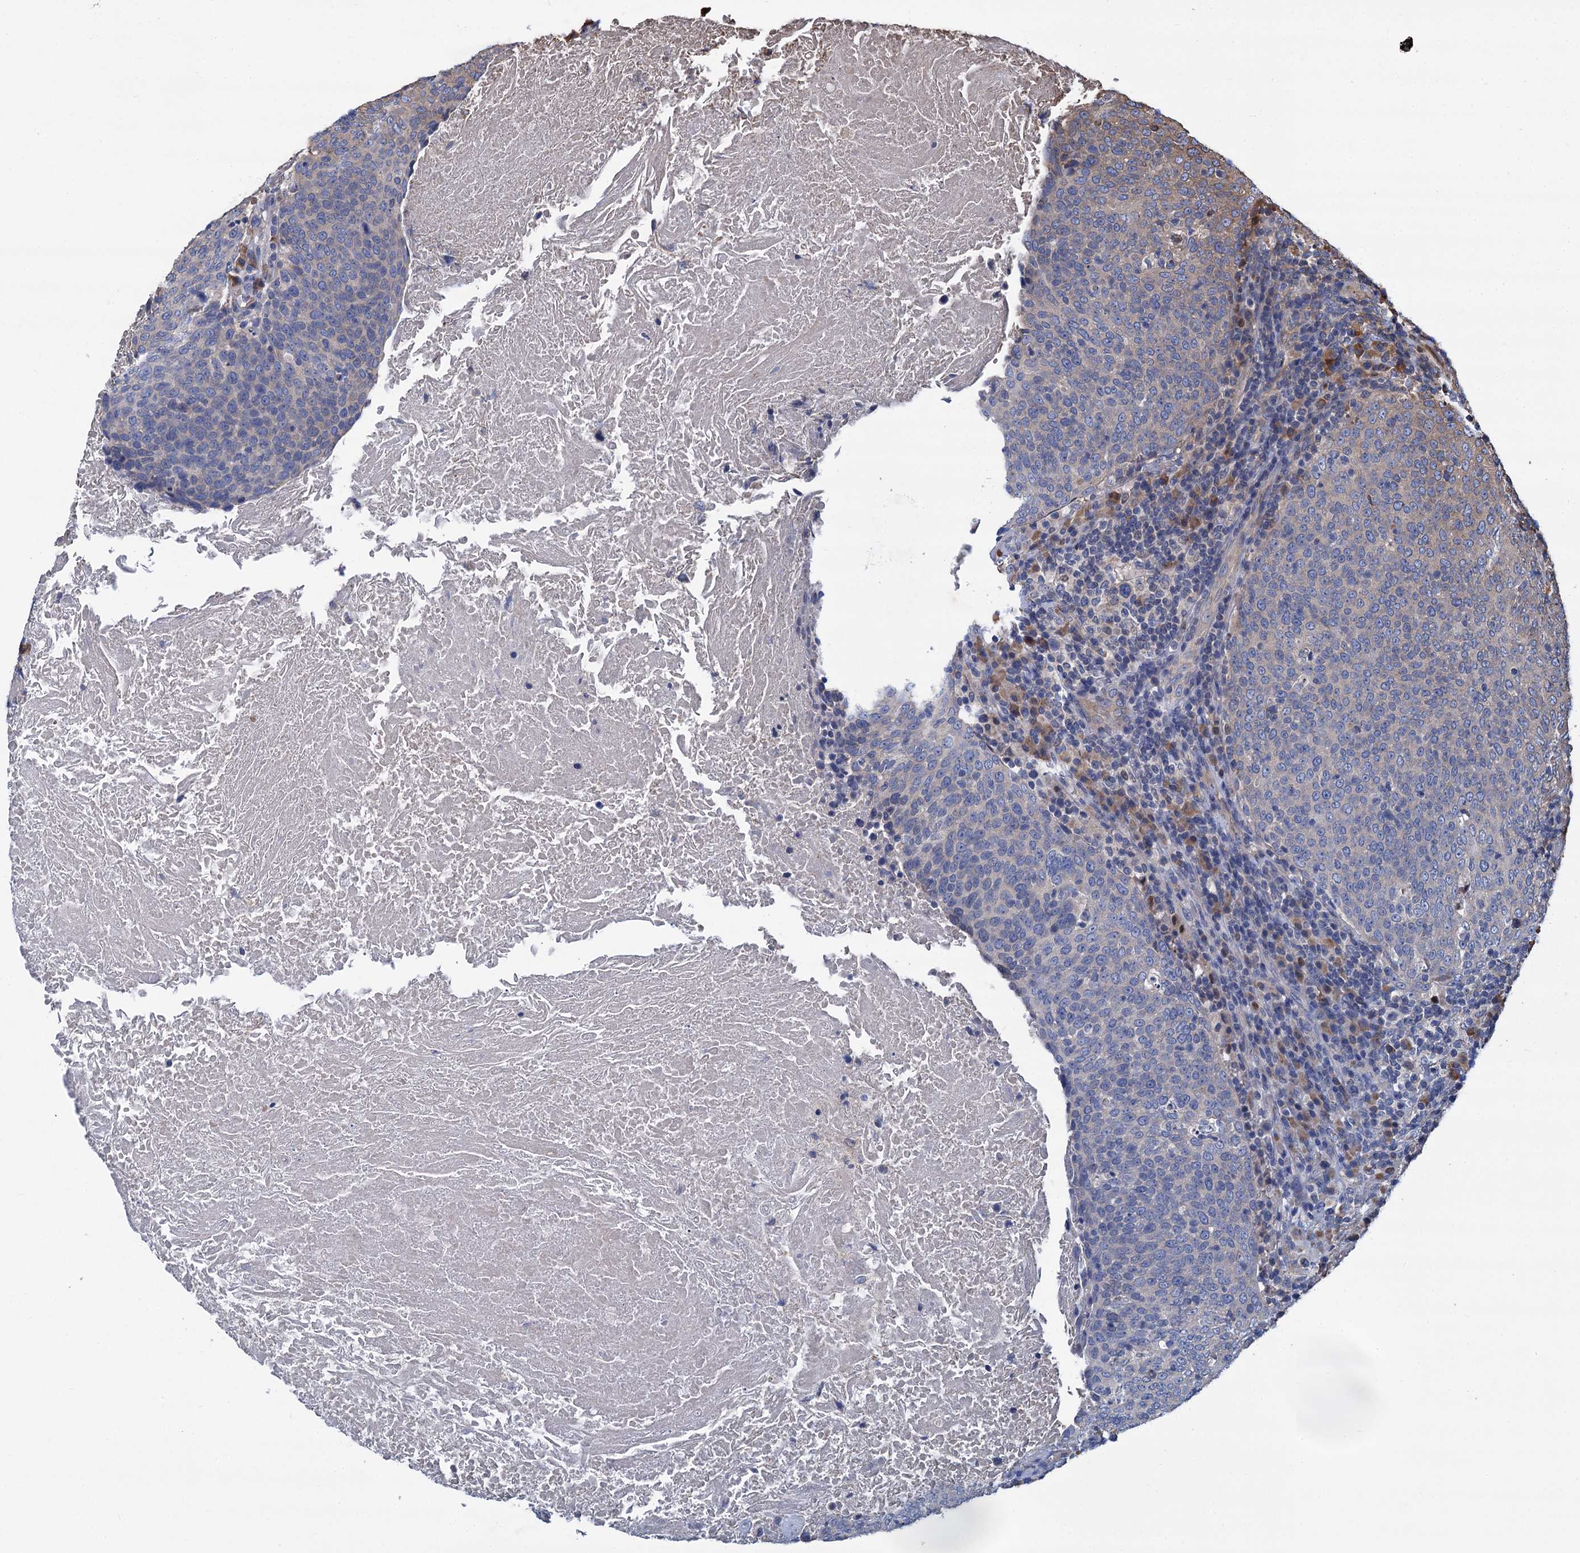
{"staining": {"intensity": "negative", "quantity": "none", "location": "none"}, "tissue": "head and neck cancer", "cell_type": "Tumor cells", "image_type": "cancer", "snomed": [{"axis": "morphology", "description": "Squamous cell carcinoma, NOS"}, {"axis": "morphology", "description": "Squamous cell carcinoma, metastatic, NOS"}, {"axis": "topography", "description": "Lymph node"}, {"axis": "topography", "description": "Head-Neck"}], "caption": "Tumor cells are negative for protein expression in human head and neck squamous cell carcinoma. (DAB IHC visualized using brightfield microscopy, high magnification).", "gene": "LINS1", "patient": {"sex": "male", "age": 62}}